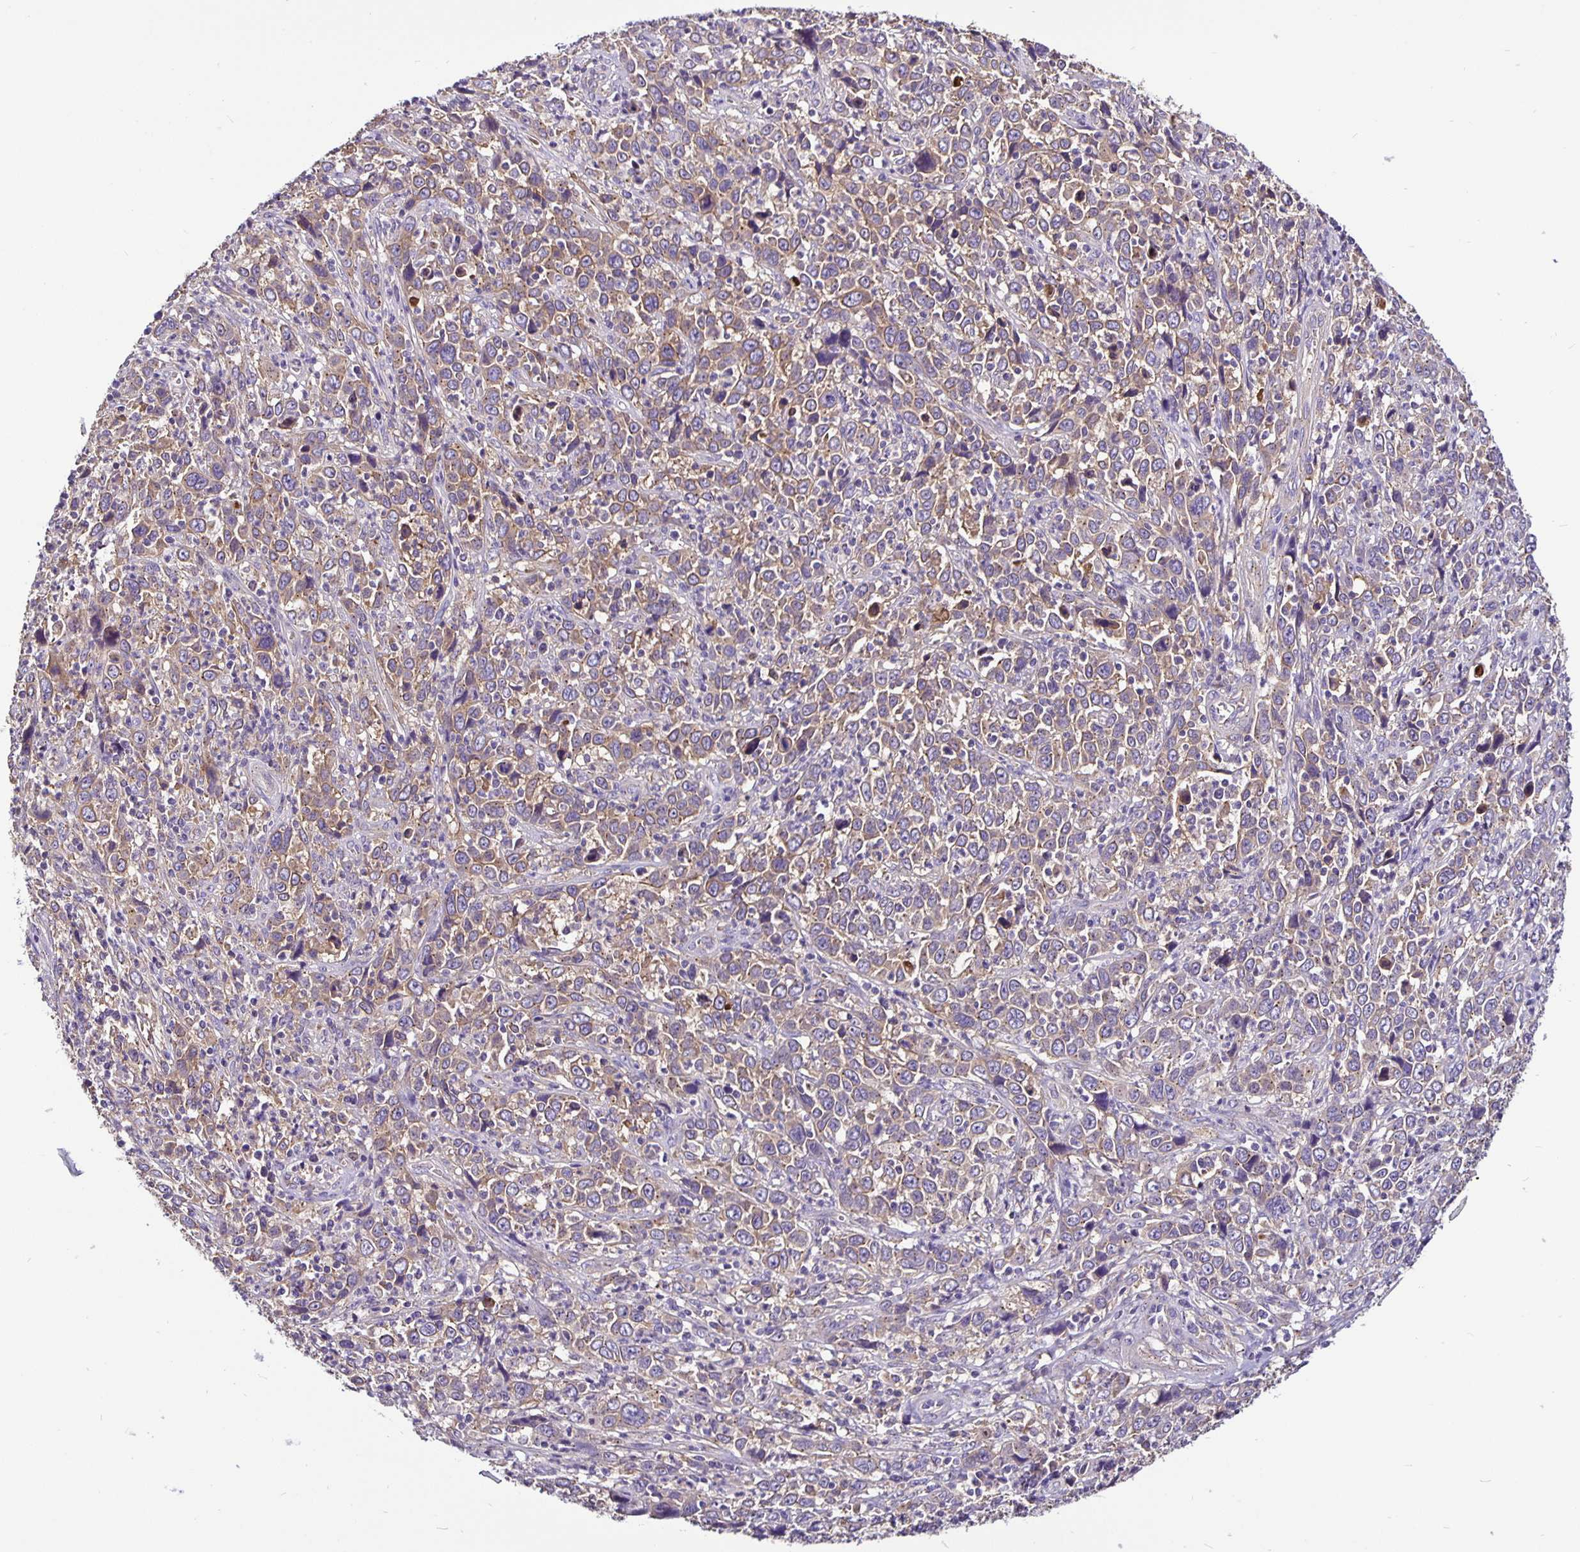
{"staining": {"intensity": "weak", "quantity": "25%-75%", "location": "cytoplasmic/membranous"}, "tissue": "cervical cancer", "cell_type": "Tumor cells", "image_type": "cancer", "snomed": [{"axis": "morphology", "description": "Squamous cell carcinoma, NOS"}, {"axis": "topography", "description": "Cervix"}], "caption": "Immunohistochemistry (DAB (3,3'-diaminobenzidine)) staining of cervical squamous cell carcinoma demonstrates weak cytoplasmic/membranous protein staining in approximately 25%-75% of tumor cells.", "gene": "SNX5", "patient": {"sex": "female", "age": 46}}